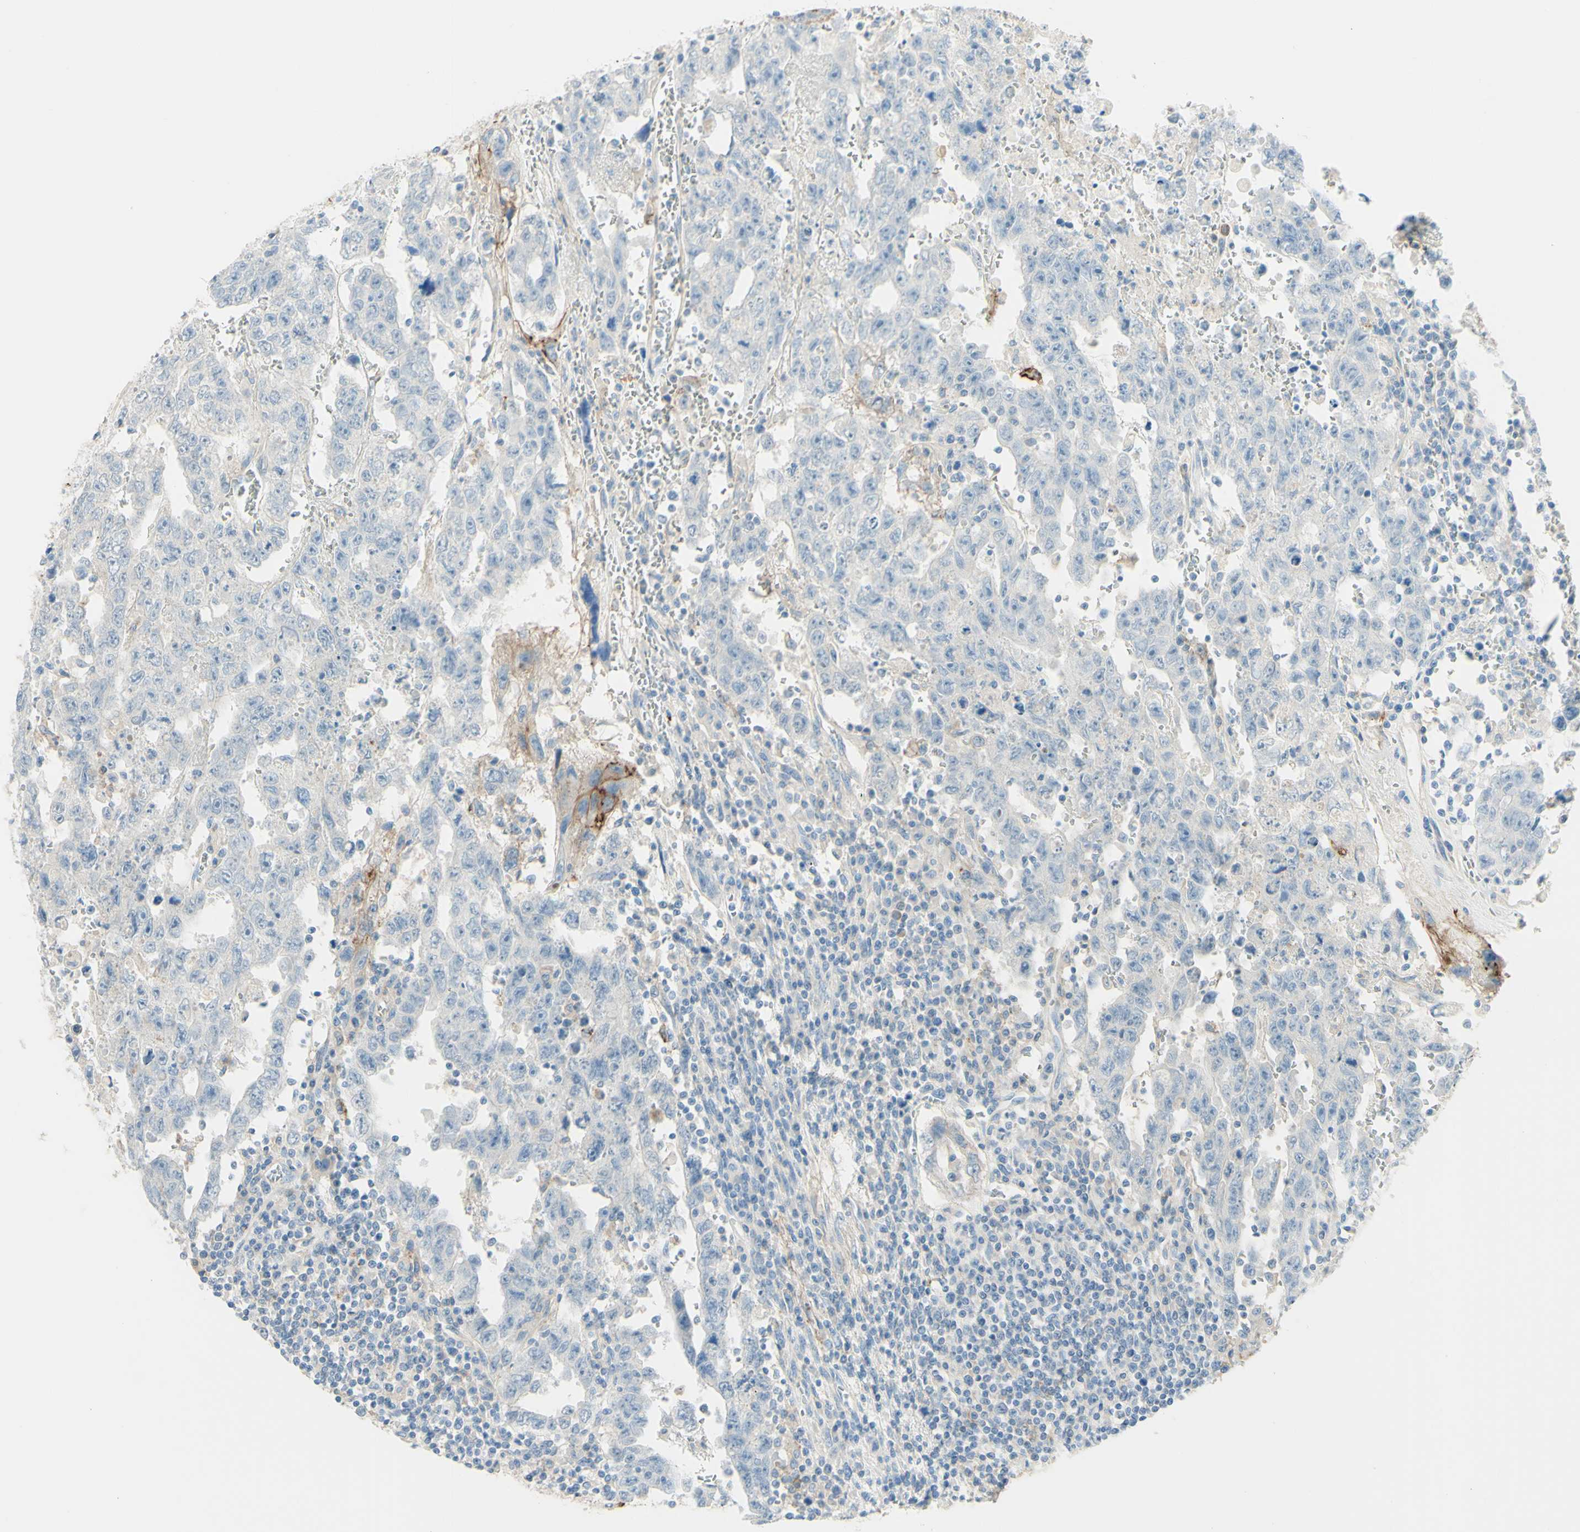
{"staining": {"intensity": "negative", "quantity": "none", "location": "none"}, "tissue": "testis cancer", "cell_type": "Tumor cells", "image_type": "cancer", "snomed": [{"axis": "morphology", "description": "Carcinoma, Embryonal, NOS"}, {"axis": "topography", "description": "Testis"}], "caption": "This is an immunohistochemistry image of human testis cancer (embryonal carcinoma). There is no expression in tumor cells.", "gene": "ALCAM", "patient": {"sex": "male", "age": 28}}